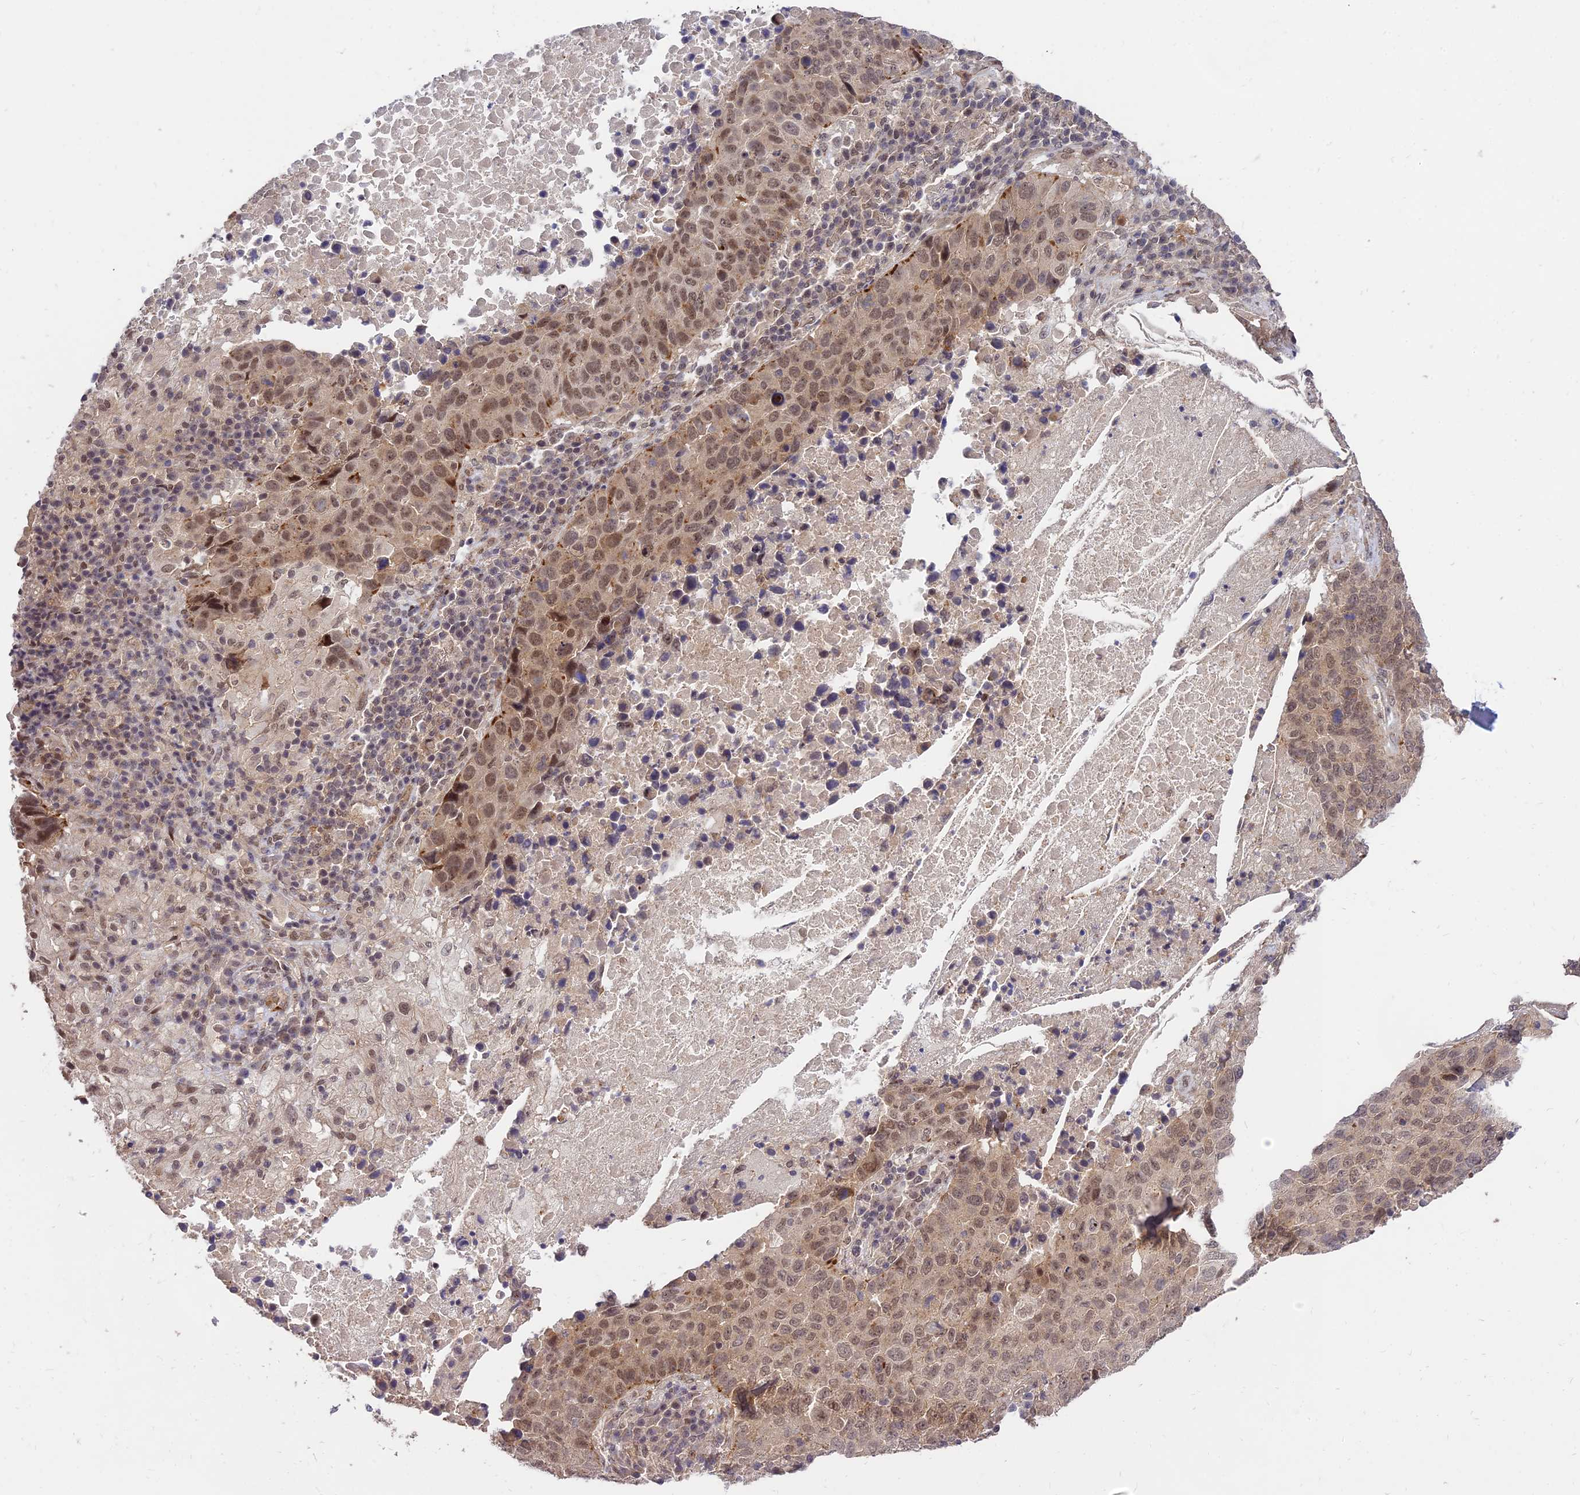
{"staining": {"intensity": "moderate", "quantity": ">75%", "location": "nuclear"}, "tissue": "lung cancer", "cell_type": "Tumor cells", "image_type": "cancer", "snomed": [{"axis": "morphology", "description": "Squamous cell carcinoma, NOS"}, {"axis": "topography", "description": "Lung"}], "caption": "Approximately >75% of tumor cells in human lung cancer show moderate nuclear protein positivity as visualized by brown immunohistochemical staining.", "gene": "ZNF85", "patient": {"sex": "male", "age": 73}}